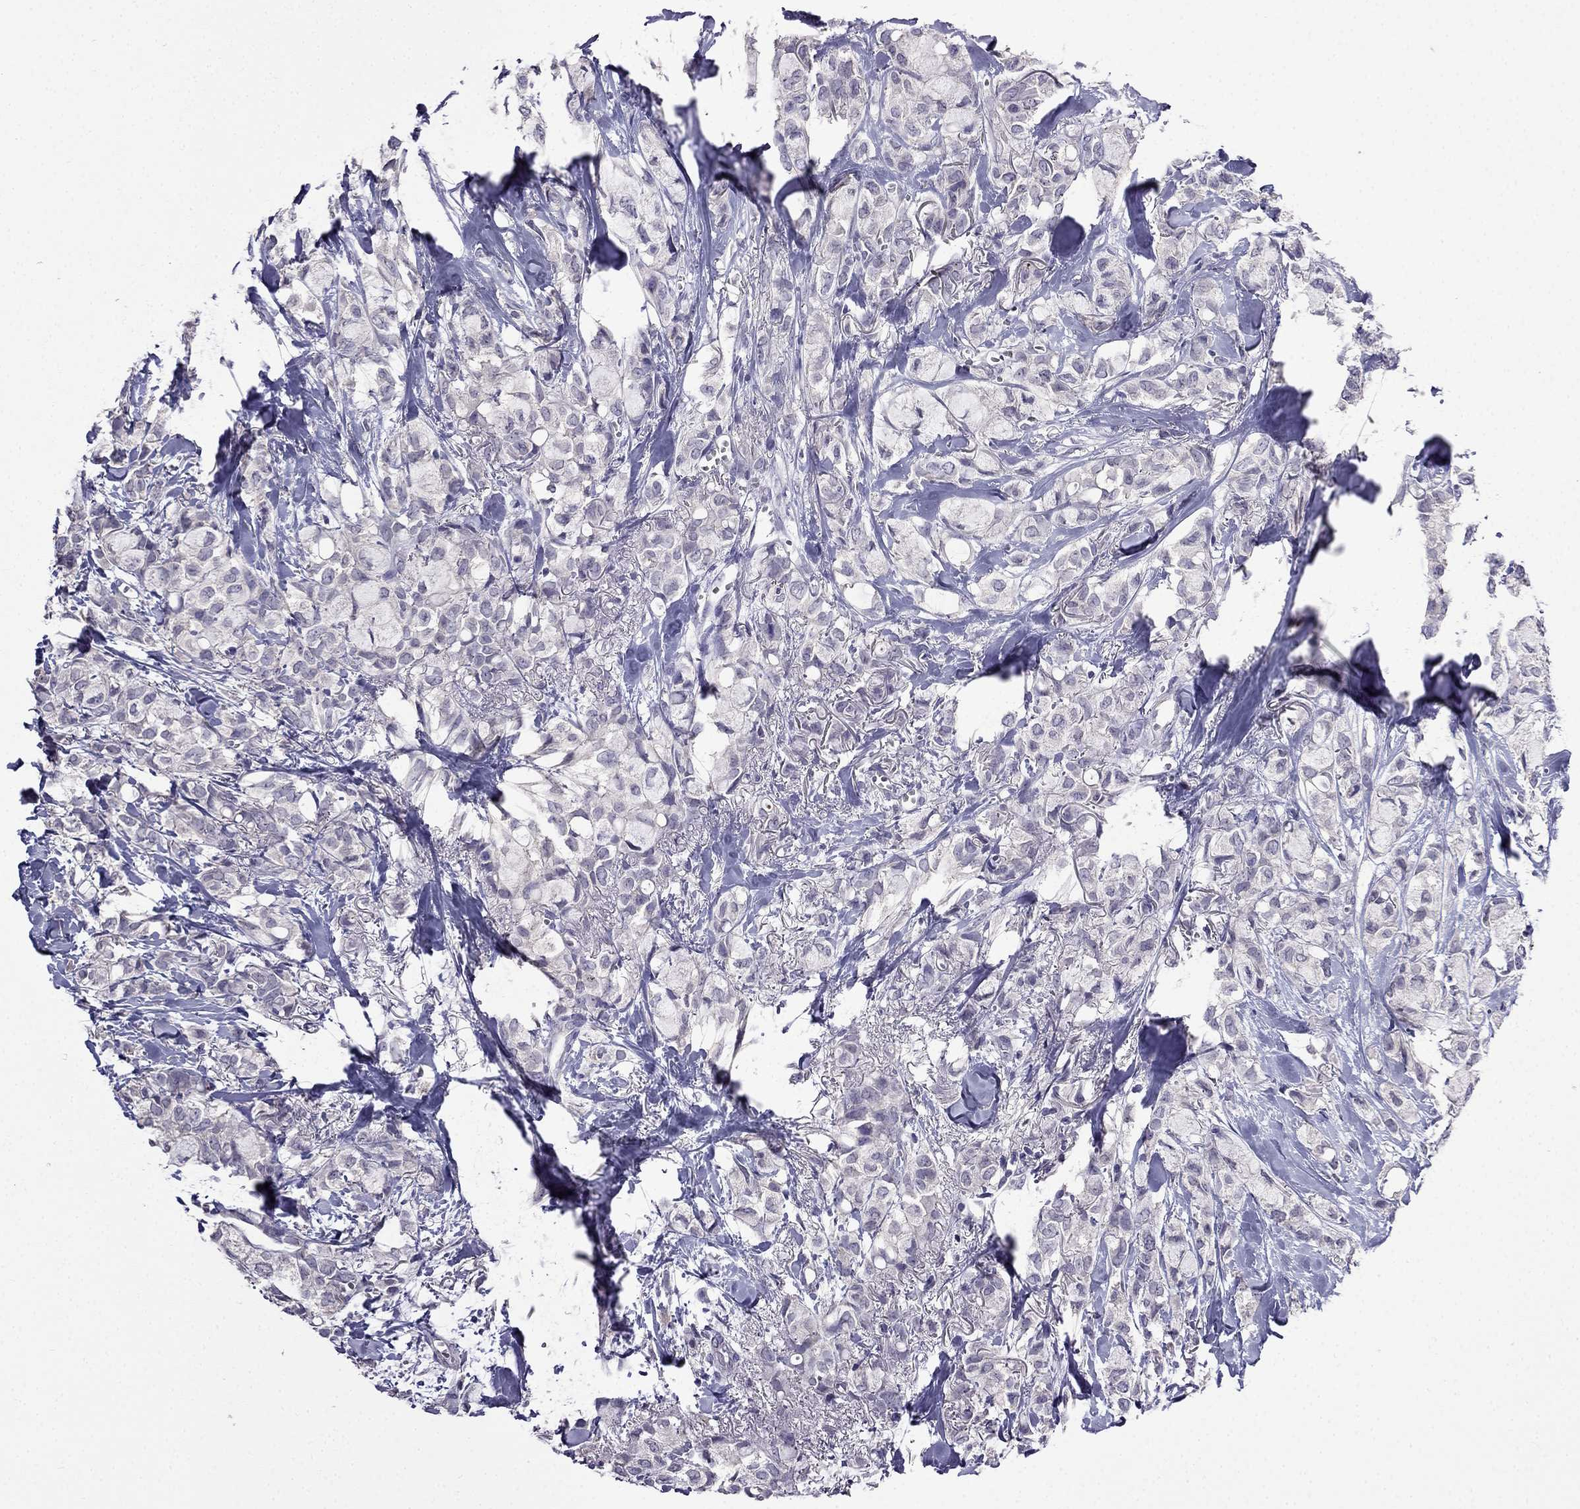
{"staining": {"intensity": "negative", "quantity": "none", "location": "none"}, "tissue": "breast cancer", "cell_type": "Tumor cells", "image_type": "cancer", "snomed": [{"axis": "morphology", "description": "Duct carcinoma"}, {"axis": "topography", "description": "Breast"}], "caption": "A histopathology image of breast infiltrating ductal carcinoma stained for a protein exhibits no brown staining in tumor cells. Nuclei are stained in blue.", "gene": "AQP9", "patient": {"sex": "female", "age": 85}}